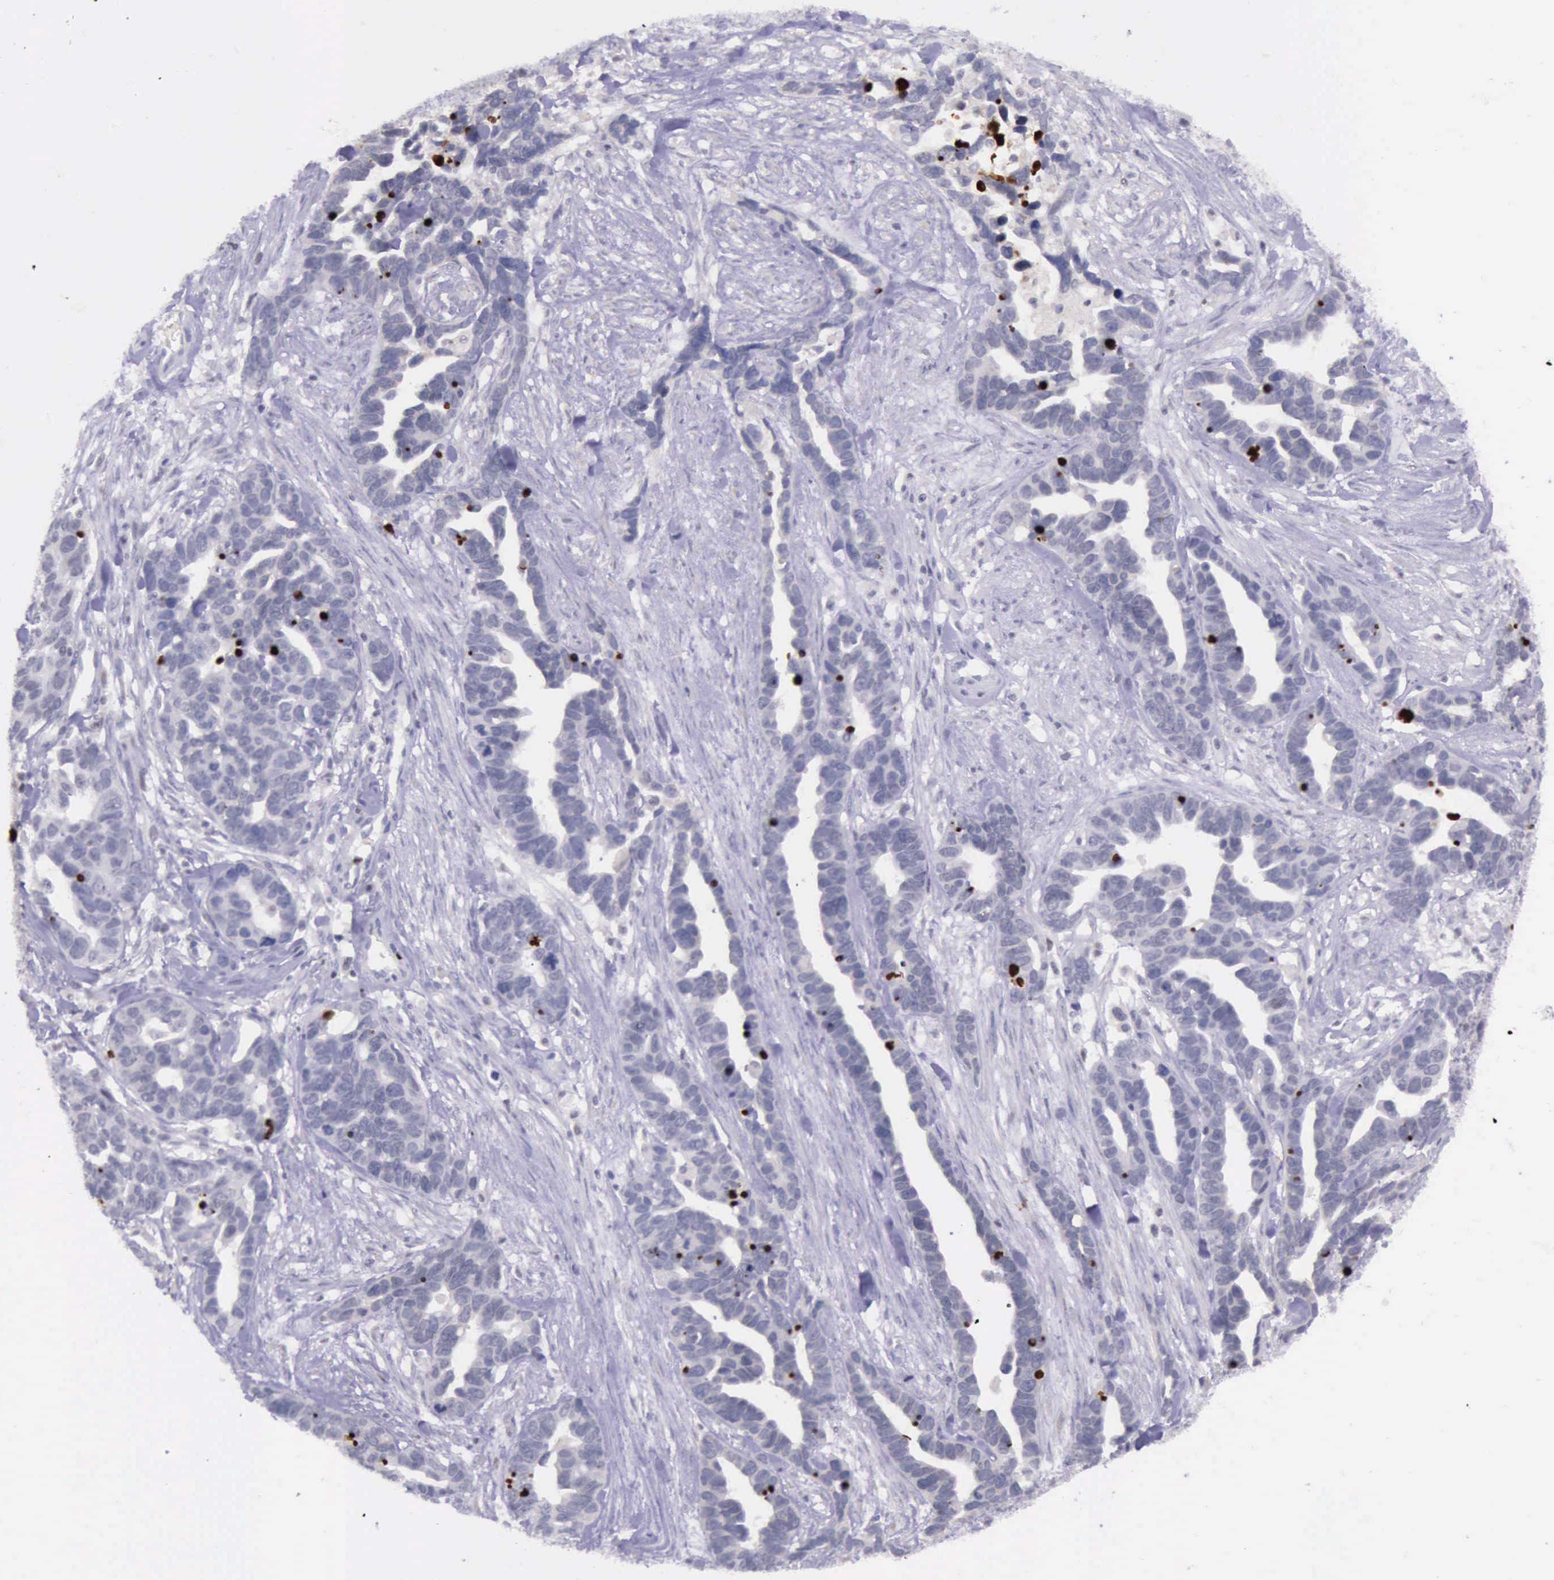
{"staining": {"intensity": "strong", "quantity": "<25%", "location": "nuclear"}, "tissue": "ovarian cancer", "cell_type": "Tumor cells", "image_type": "cancer", "snomed": [{"axis": "morphology", "description": "Cystadenocarcinoma, serous, NOS"}, {"axis": "topography", "description": "Ovary"}], "caption": "Immunohistochemistry image of neoplastic tissue: ovarian cancer (serous cystadenocarcinoma) stained using immunohistochemistry (IHC) shows medium levels of strong protein expression localized specifically in the nuclear of tumor cells, appearing as a nuclear brown color.", "gene": "PARP1", "patient": {"sex": "female", "age": 54}}